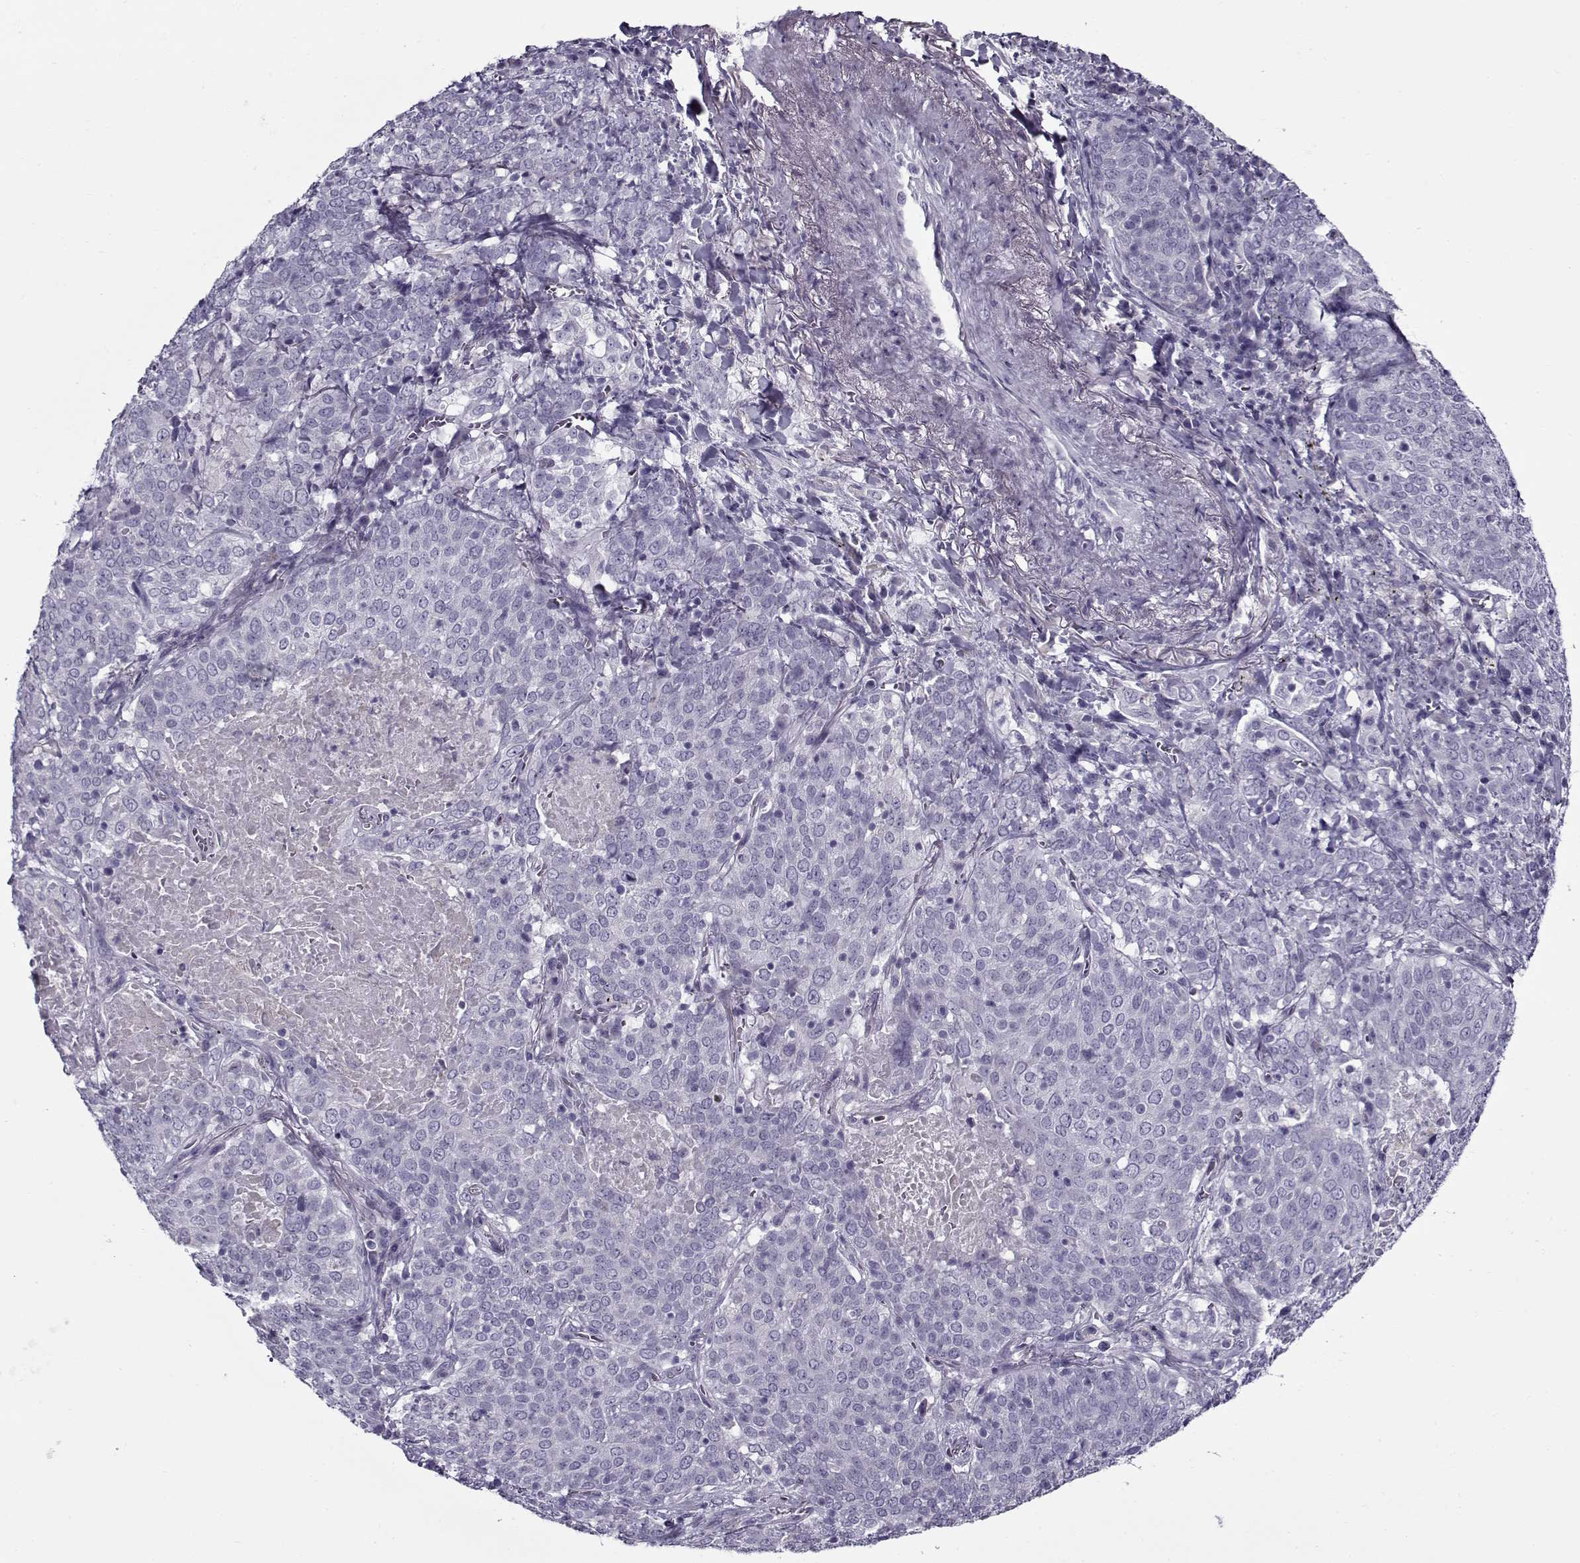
{"staining": {"intensity": "negative", "quantity": "none", "location": "none"}, "tissue": "lung cancer", "cell_type": "Tumor cells", "image_type": "cancer", "snomed": [{"axis": "morphology", "description": "Squamous cell carcinoma, NOS"}, {"axis": "topography", "description": "Lung"}], "caption": "Histopathology image shows no protein staining in tumor cells of lung cancer tissue. (DAB IHC, high magnification).", "gene": "GAGE2A", "patient": {"sex": "male", "age": 82}}